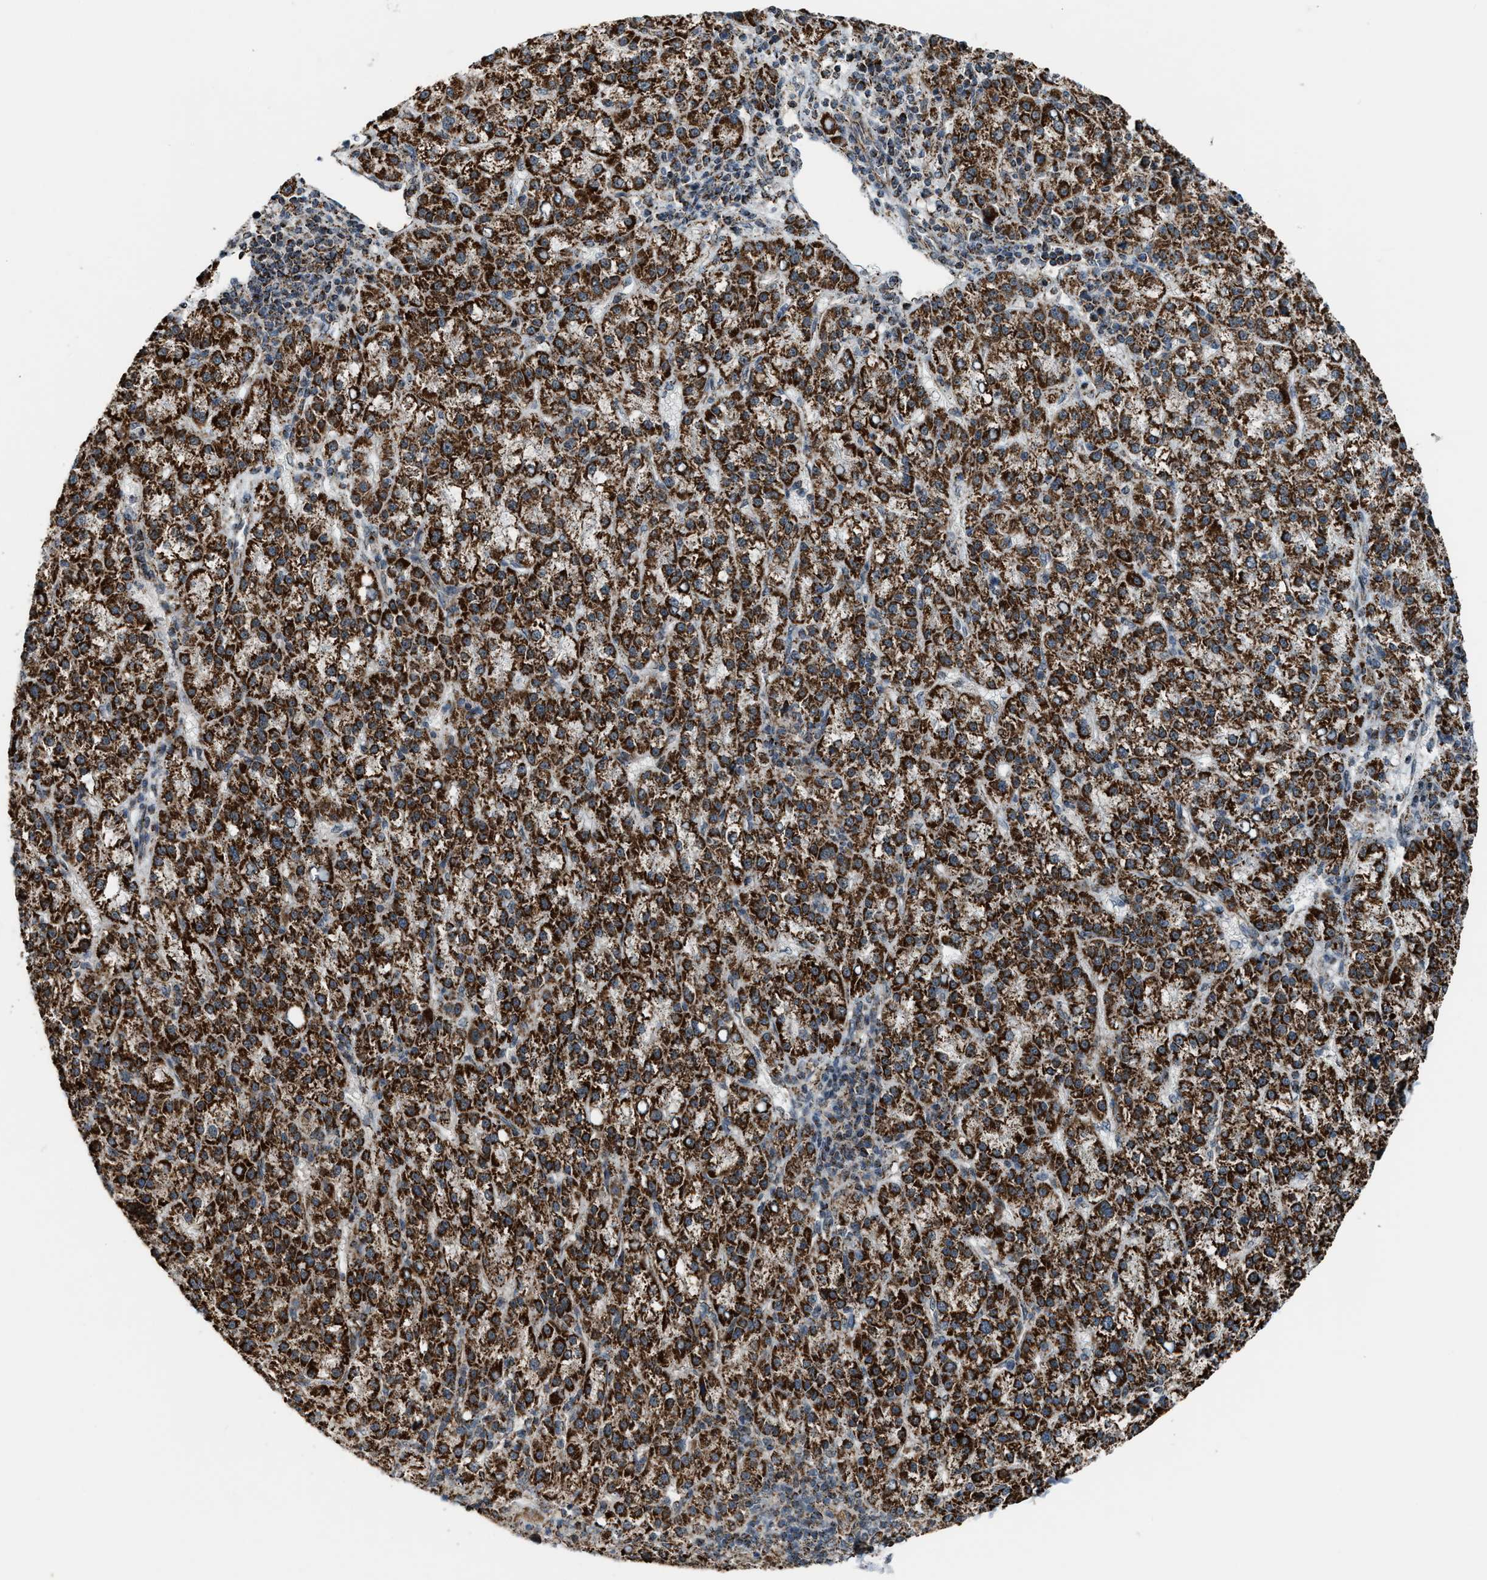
{"staining": {"intensity": "strong", "quantity": ">75%", "location": "cytoplasmic/membranous"}, "tissue": "liver cancer", "cell_type": "Tumor cells", "image_type": "cancer", "snomed": [{"axis": "morphology", "description": "Carcinoma, Hepatocellular, NOS"}, {"axis": "topography", "description": "Liver"}], "caption": "Immunohistochemistry (IHC) (DAB (3,3'-diaminobenzidine)) staining of human liver cancer displays strong cytoplasmic/membranous protein staining in approximately >75% of tumor cells.", "gene": "CHN2", "patient": {"sex": "female", "age": 58}}